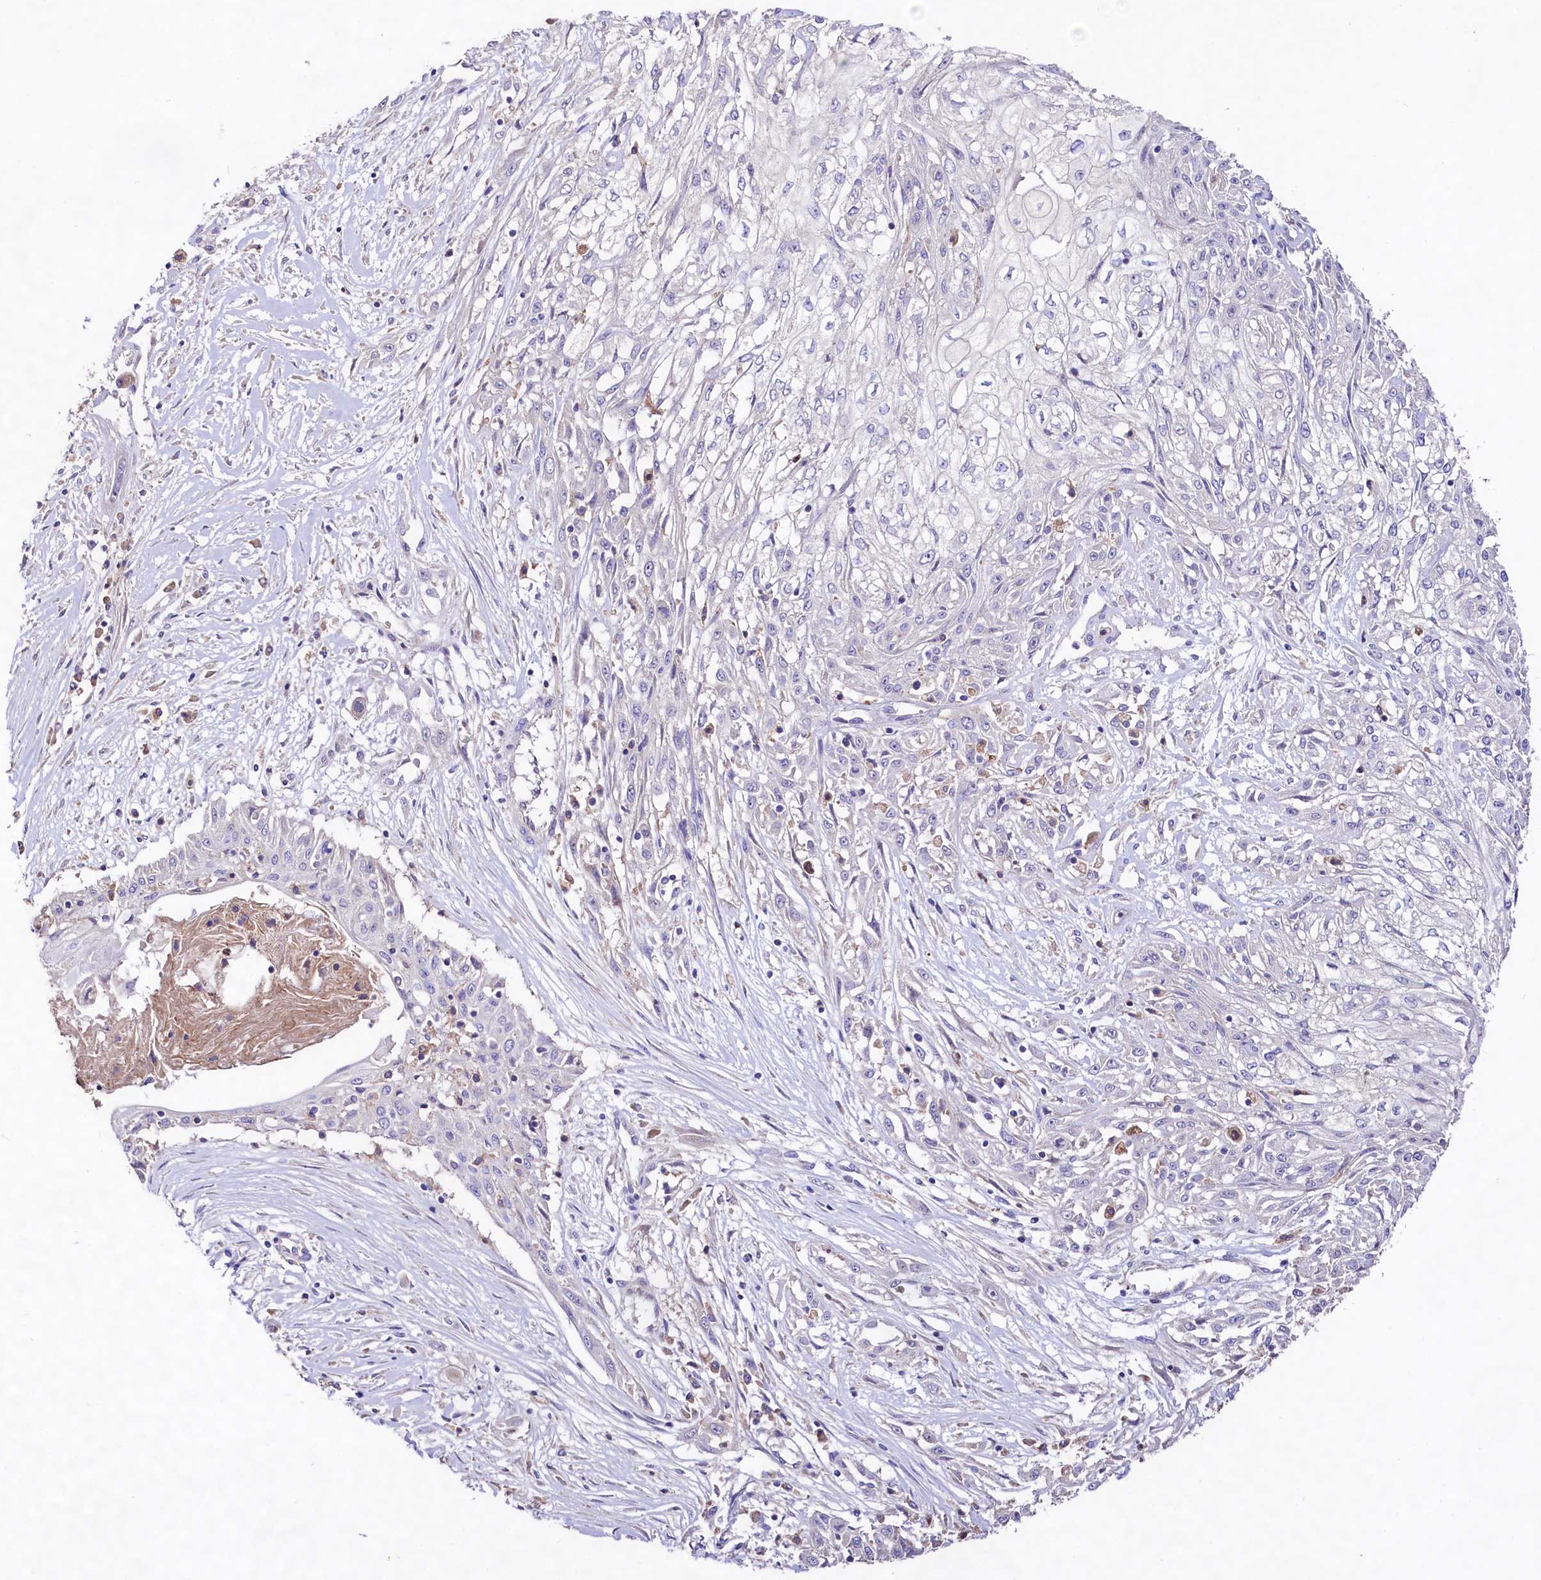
{"staining": {"intensity": "negative", "quantity": "none", "location": "none"}, "tissue": "skin cancer", "cell_type": "Tumor cells", "image_type": "cancer", "snomed": [{"axis": "morphology", "description": "Squamous cell carcinoma, NOS"}, {"axis": "morphology", "description": "Squamous cell carcinoma, metastatic, NOS"}, {"axis": "topography", "description": "Skin"}, {"axis": "topography", "description": "Lymph node"}], "caption": "High power microscopy histopathology image of an immunohistochemistry (IHC) image of skin cancer (metastatic squamous cell carcinoma), revealing no significant staining in tumor cells.", "gene": "DMXL2", "patient": {"sex": "male", "age": 75}}